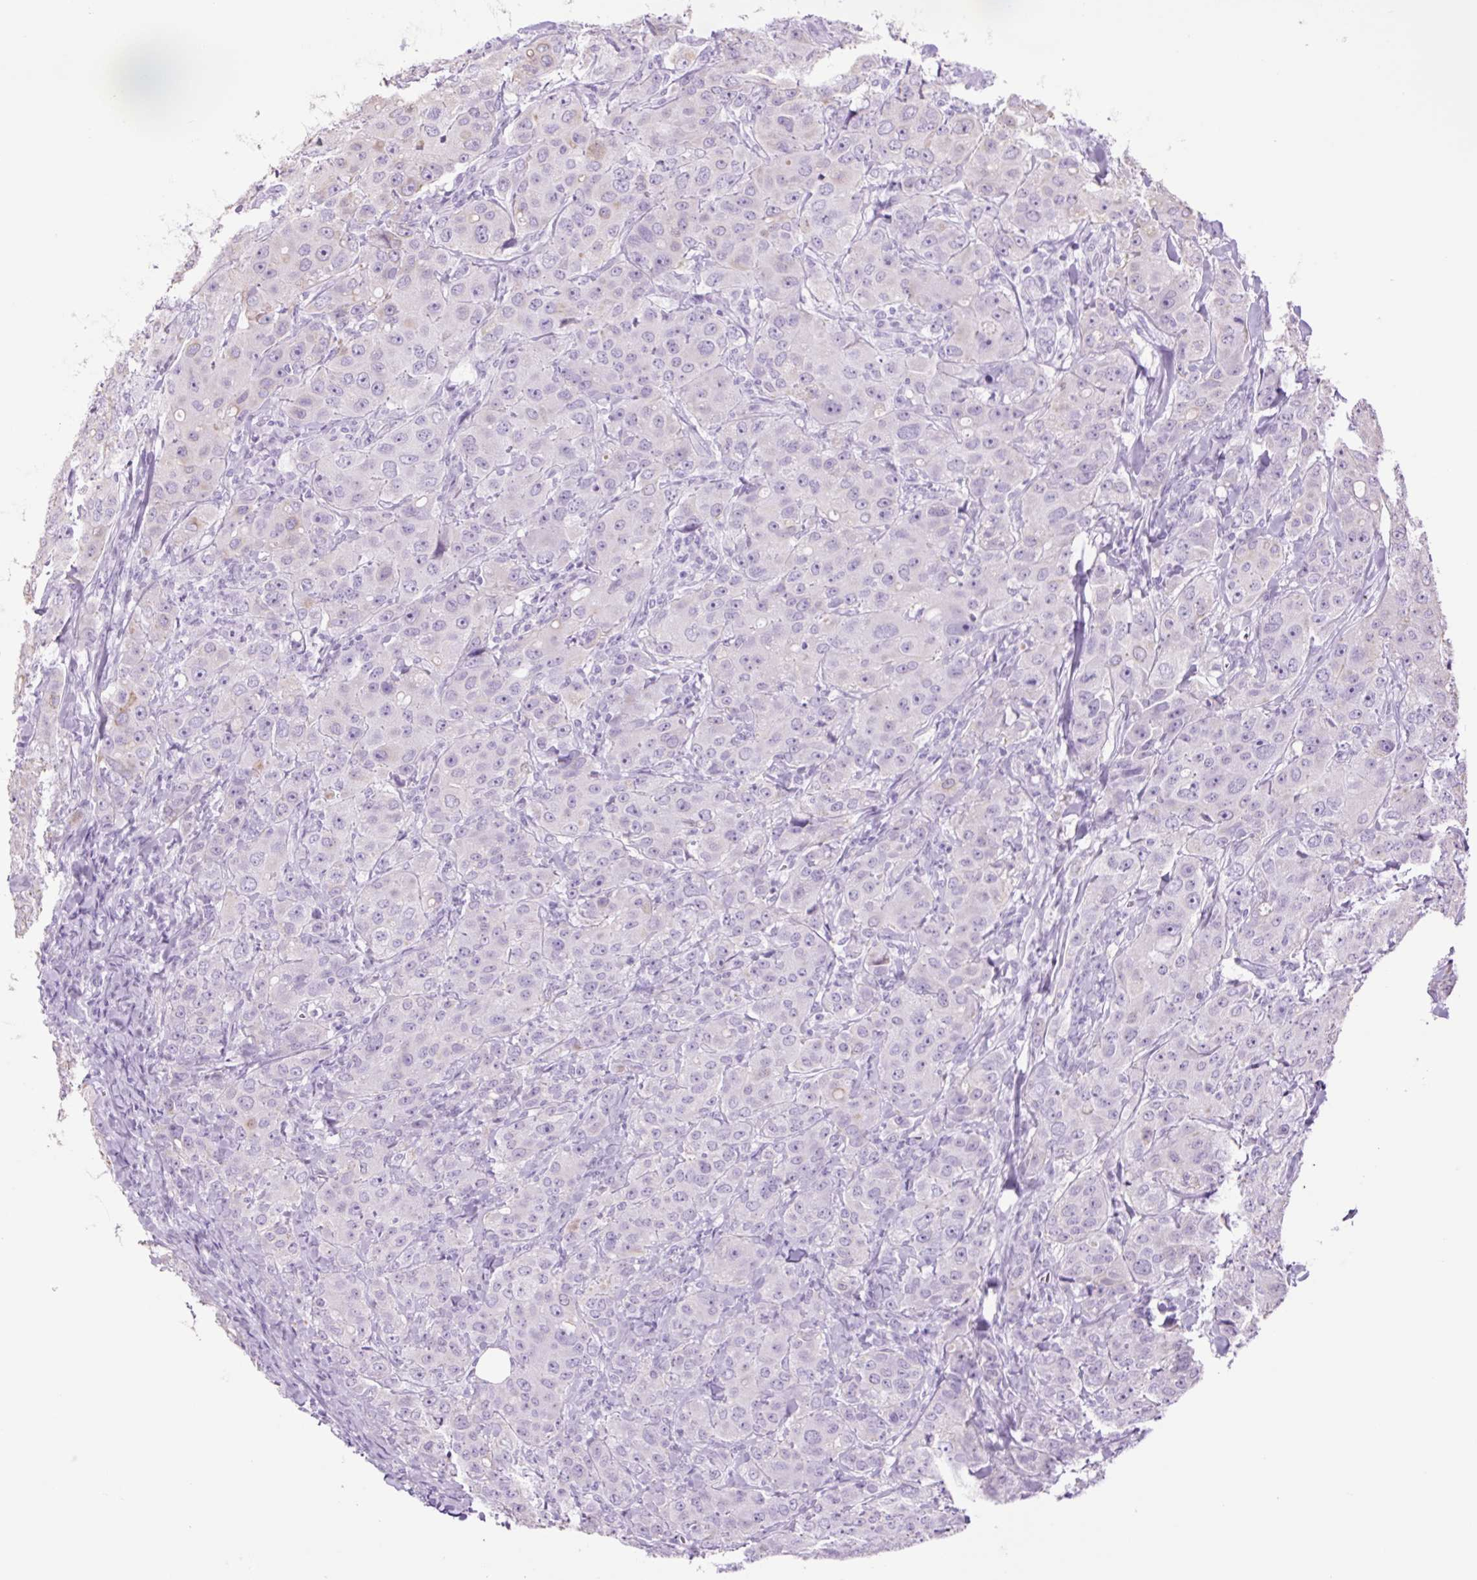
{"staining": {"intensity": "negative", "quantity": "none", "location": "none"}, "tissue": "breast cancer", "cell_type": "Tumor cells", "image_type": "cancer", "snomed": [{"axis": "morphology", "description": "Duct carcinoma"}, {"axis": "topography", "description": "Breast"}], "caption": "This is an IHC micrograph of human breast infiltrating ductal carcinoma. There is no staining in tumor cells.", "gene": "TFF2", "patient": {"sex": "female", "age": 43}}